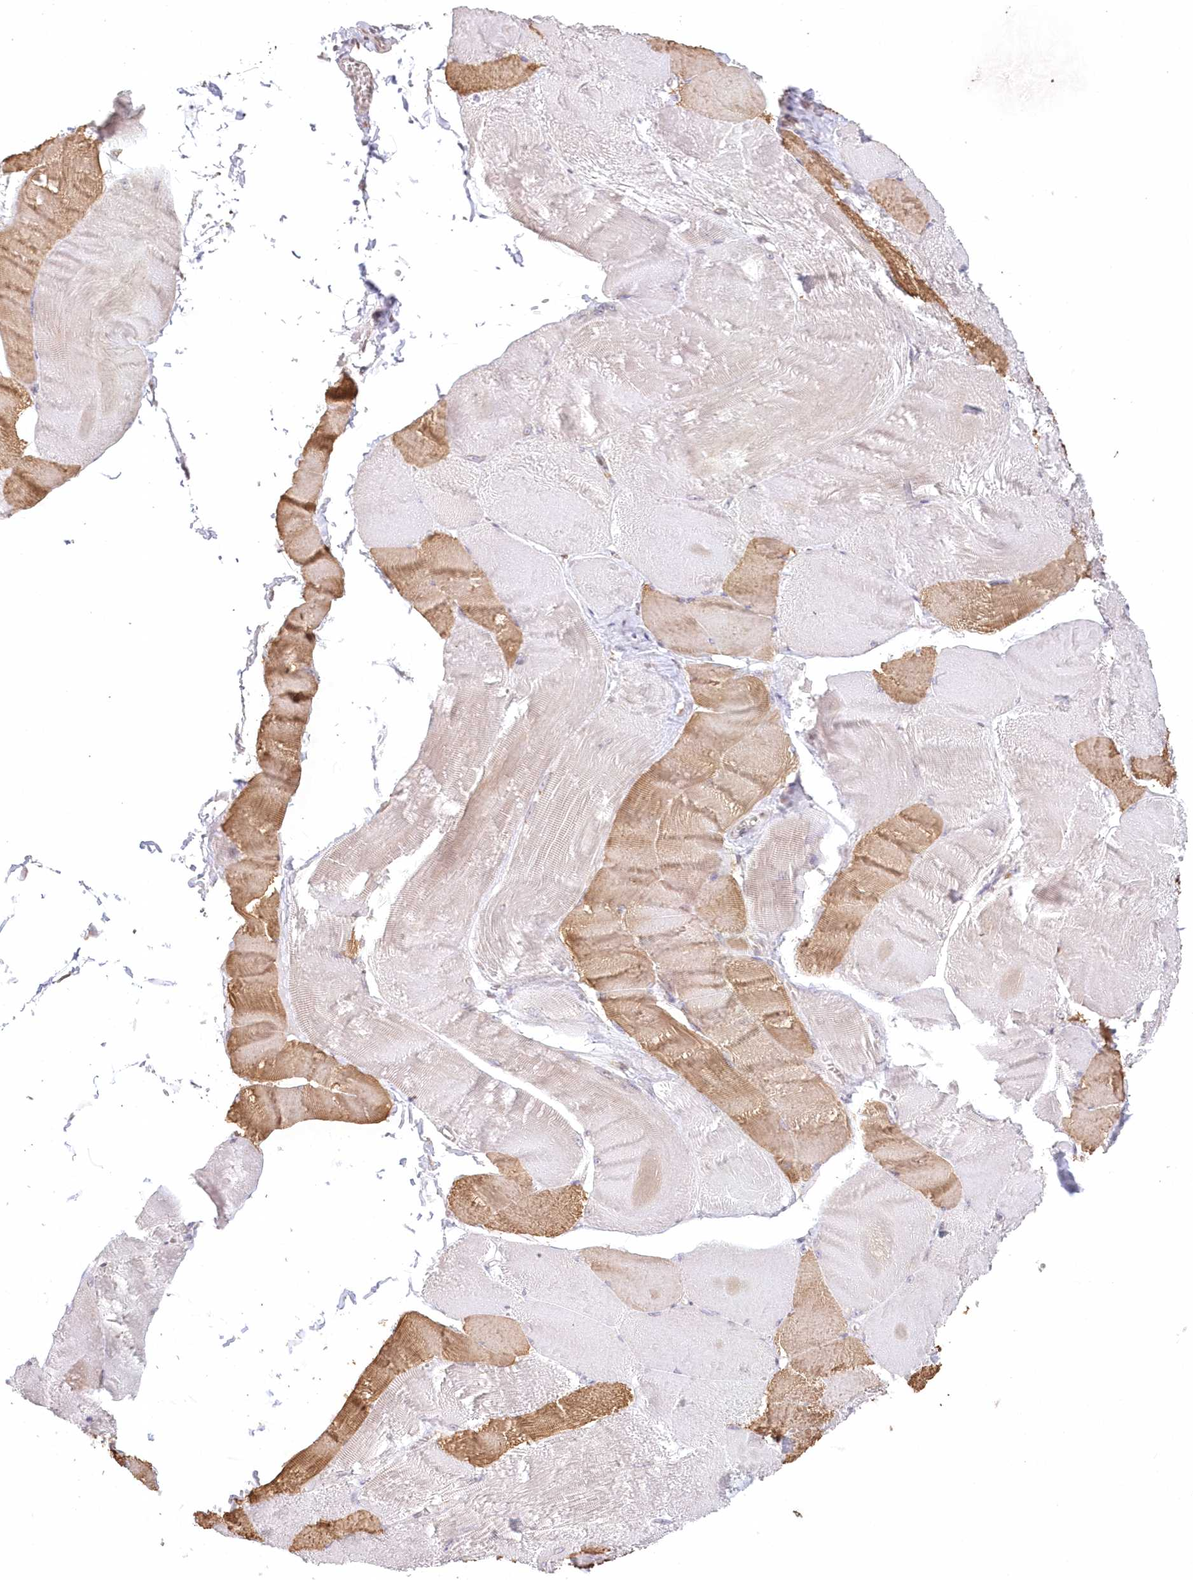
{"staining": {"intensity": "moderate", "quantity": "25%-75%", "location": "cytoplasmic/membranous"}, "tissue": "skeletal muscle", "cell_type": "Myocytes", "image_type": "normal", "snomed": [{"axis": "morphology", "description": "Normal tissue, NOS"}, {"axis": "morphology", "description": "Basal cell carcinoma"}, {"axis": "topography", "description": "Skeletal muscle"}], "caption": "High-magnification brightfield microscopy of benign skeletal muscle stained with DAB (brown) and counterstained with hematoxylin (blue). myocytes exhibit moderate cytoplasmic/membranous staining is seen in about25%-75% of cells. Nuclei are stained in blue.", "gene": "RNPEP", "patient": {"sex": "female", "age": 64}}